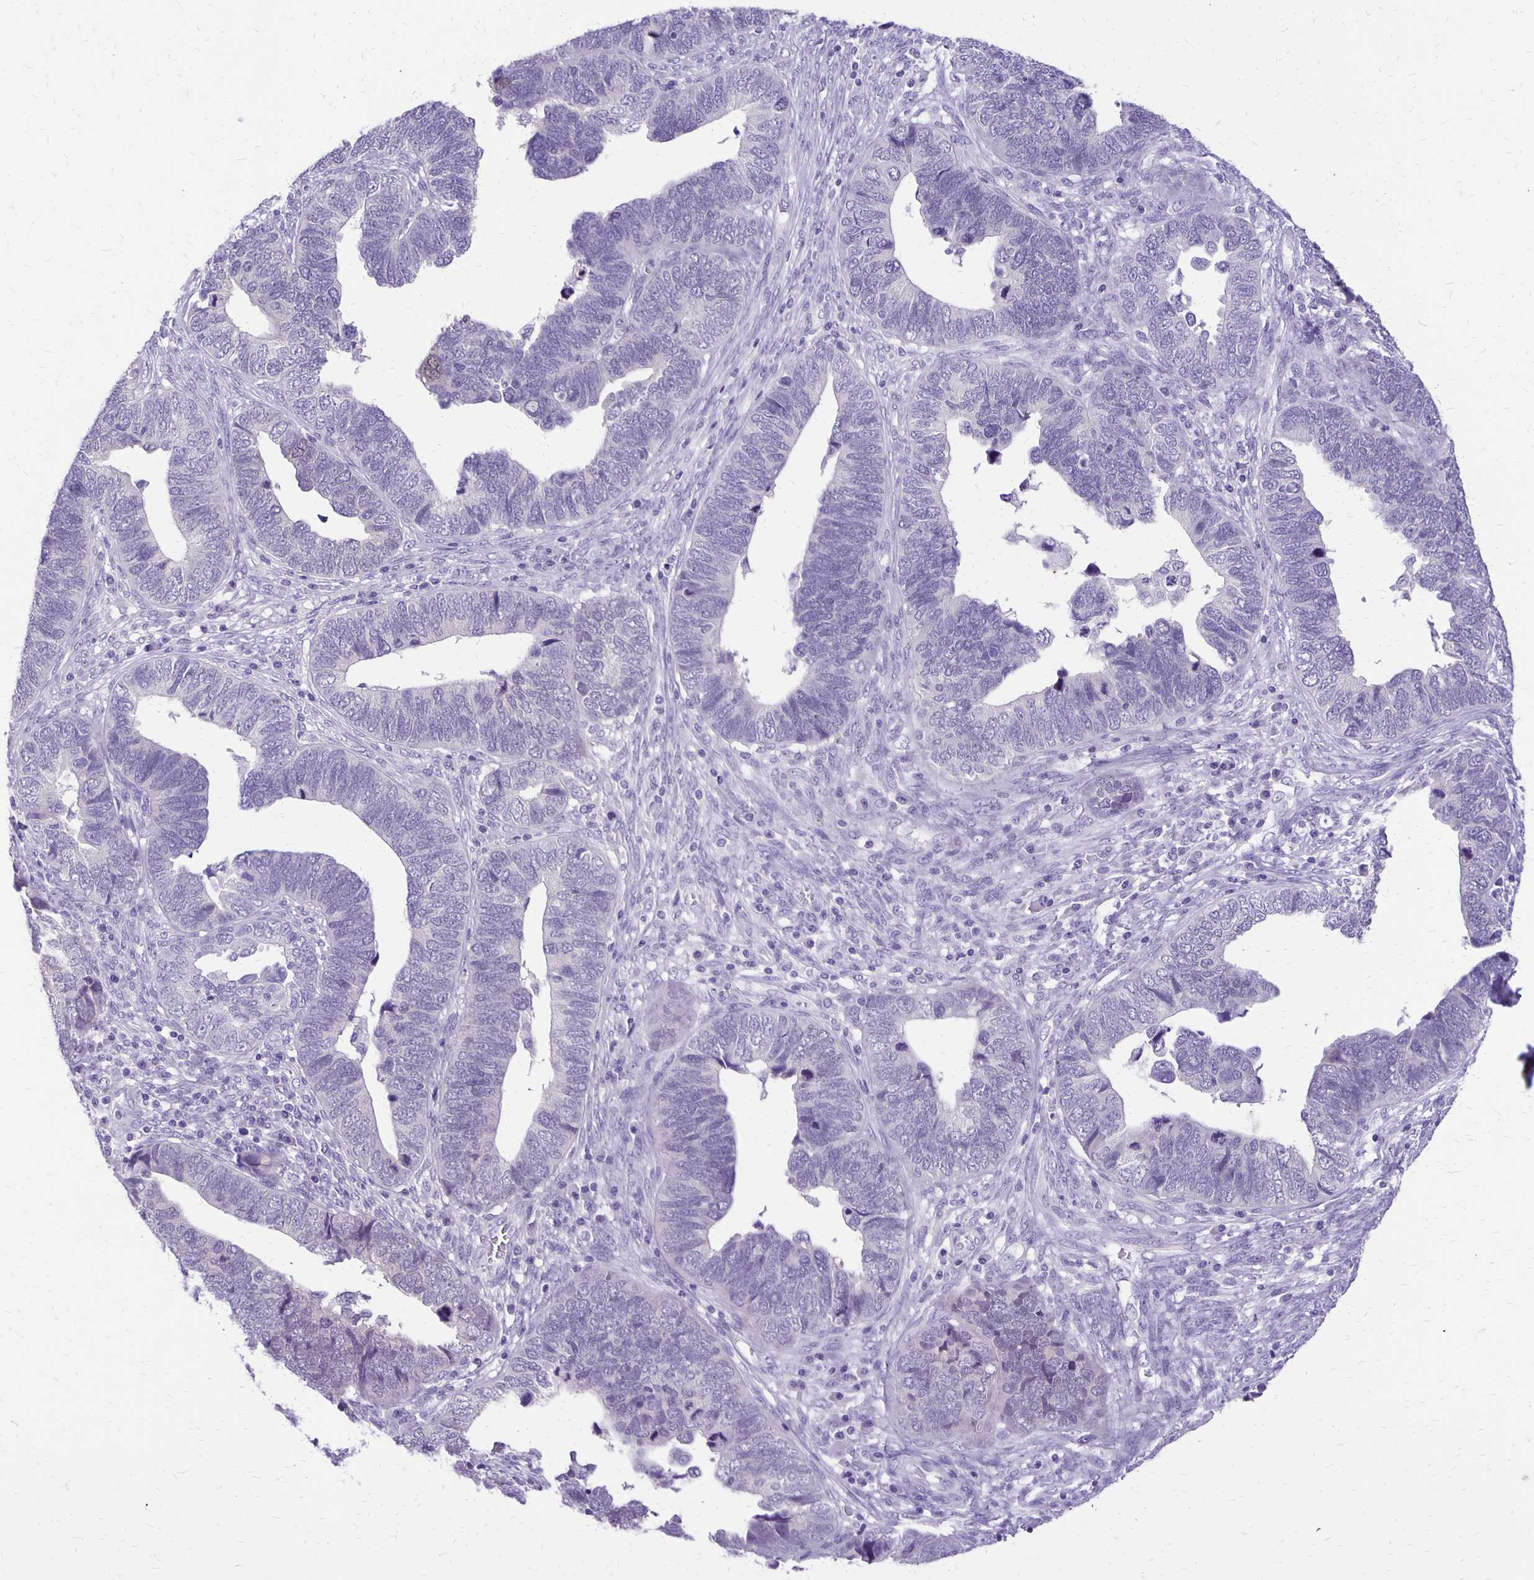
{"staining": {"intensity": "negative", "quantity": "none", "location": "none"}, "tissue": "endometrial cancer", "cell_type": "Tumor cells", "image_type": "cancer", "snomed": [{"axis": "morphology", "description": "Adenocarcinoma, NOS"}, {"axis": "topography", "description": "Endometrium"}], "caption": "An immunohistochemistry photomicrograph of adenocarcinoma (endometrial) is shown. There is no staining in tumor cells of adenocarcinoma (endometrial). (DAB (3,3'-diaminobenzidine) immunohistochemistry visualized using brightfield microscopy, high magnification).", "gene": "ANKRD45", "patient": {"sex": "female", "age": 79}}